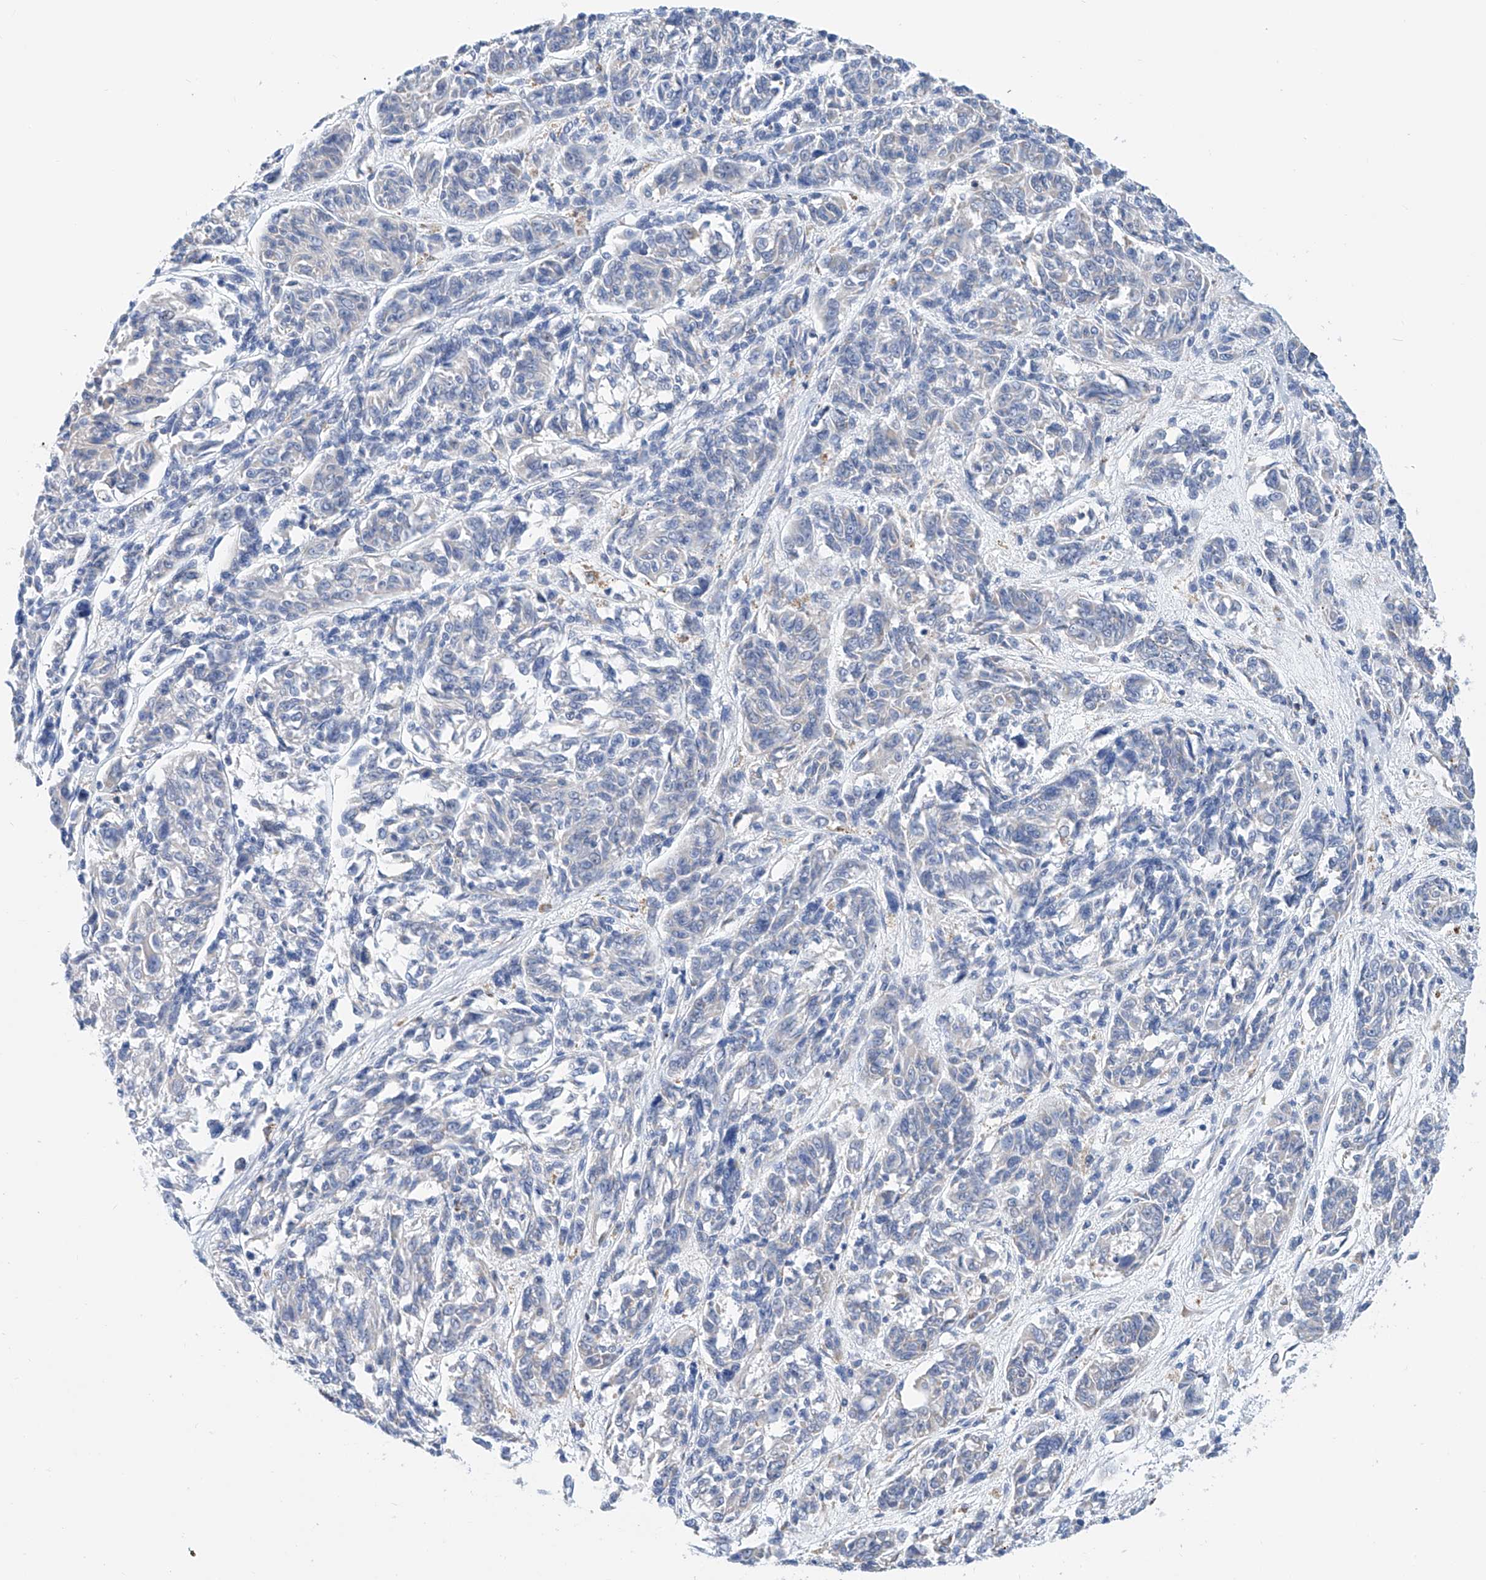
{"staining": {"intensity": "negative", "quantity": "none", "location": "none"}, "tissue": "melanoma", "cell_type": "Tumor cells", "image_type": "cancer", "snomed": [{"axis": "morphology", "description": "Malignant melanoma, NOS"}, {"axis": "topography", "description": "Skin"}], "caption": "This micrograph is of melanoma stained with immunohistochemistry to label a protein in brown with the nuclei are counter-stained blue. There is no staining in tumor cells.", "gene": "MAD2L1", "patient": {"sex": "male", "age": 53}}